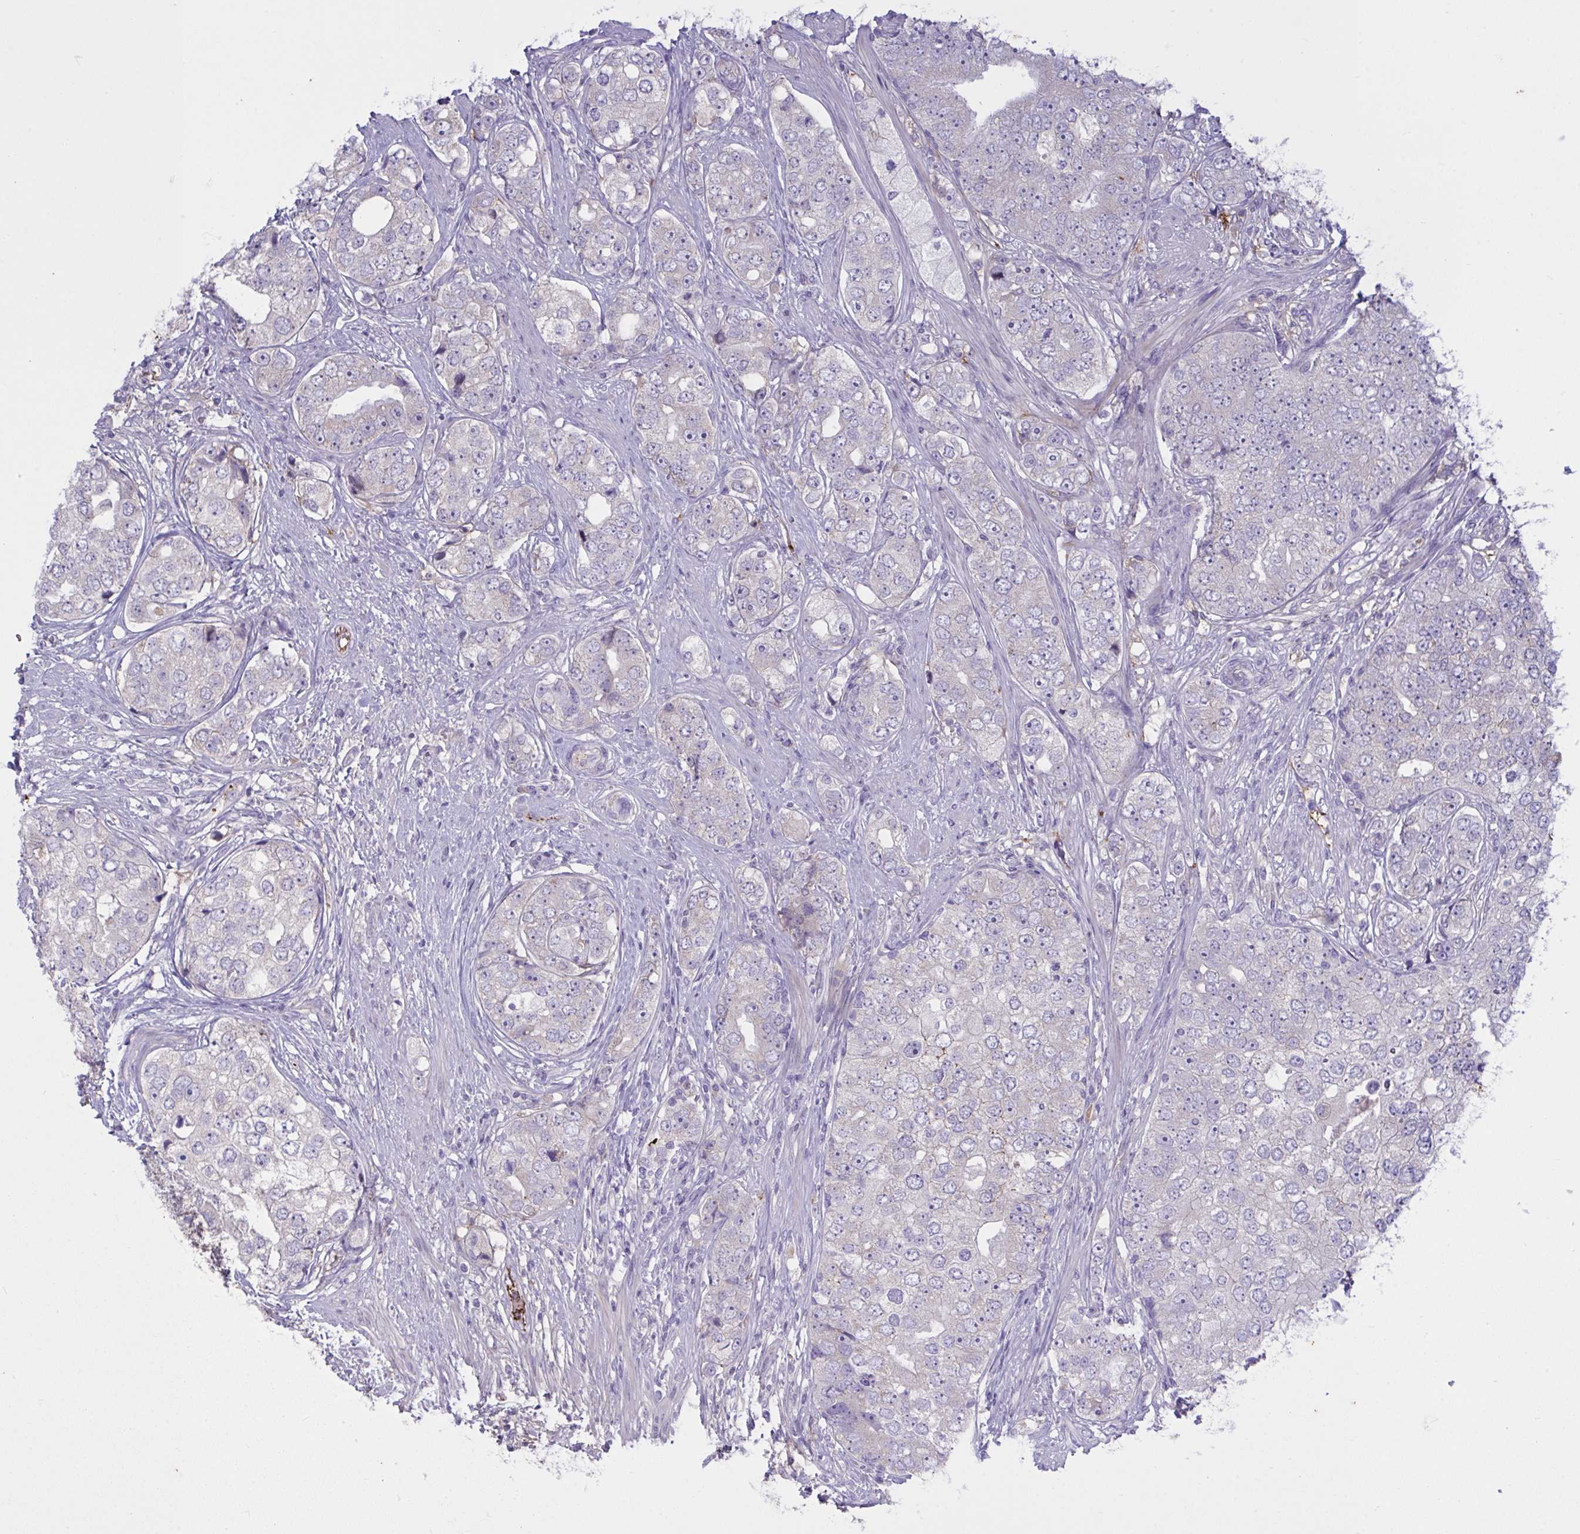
{"staining": {"intensity": "negative", "quantity": "none", "location": "none"}, "tissue": "prostate cancer", "cell_type": "Tumor cells", "image_type": "cancer", "snomed": [{"axis": "morphology", "description": "Adenocarcinoma, High grade"}, {"axis": "topography", "description": "Prostate"}], "caption": "Prostate cancer stained for a protein using IHC shows no staining tumor cells.", "gene": "IL1R1", "patient": {"sex": "male", "age": 60}}